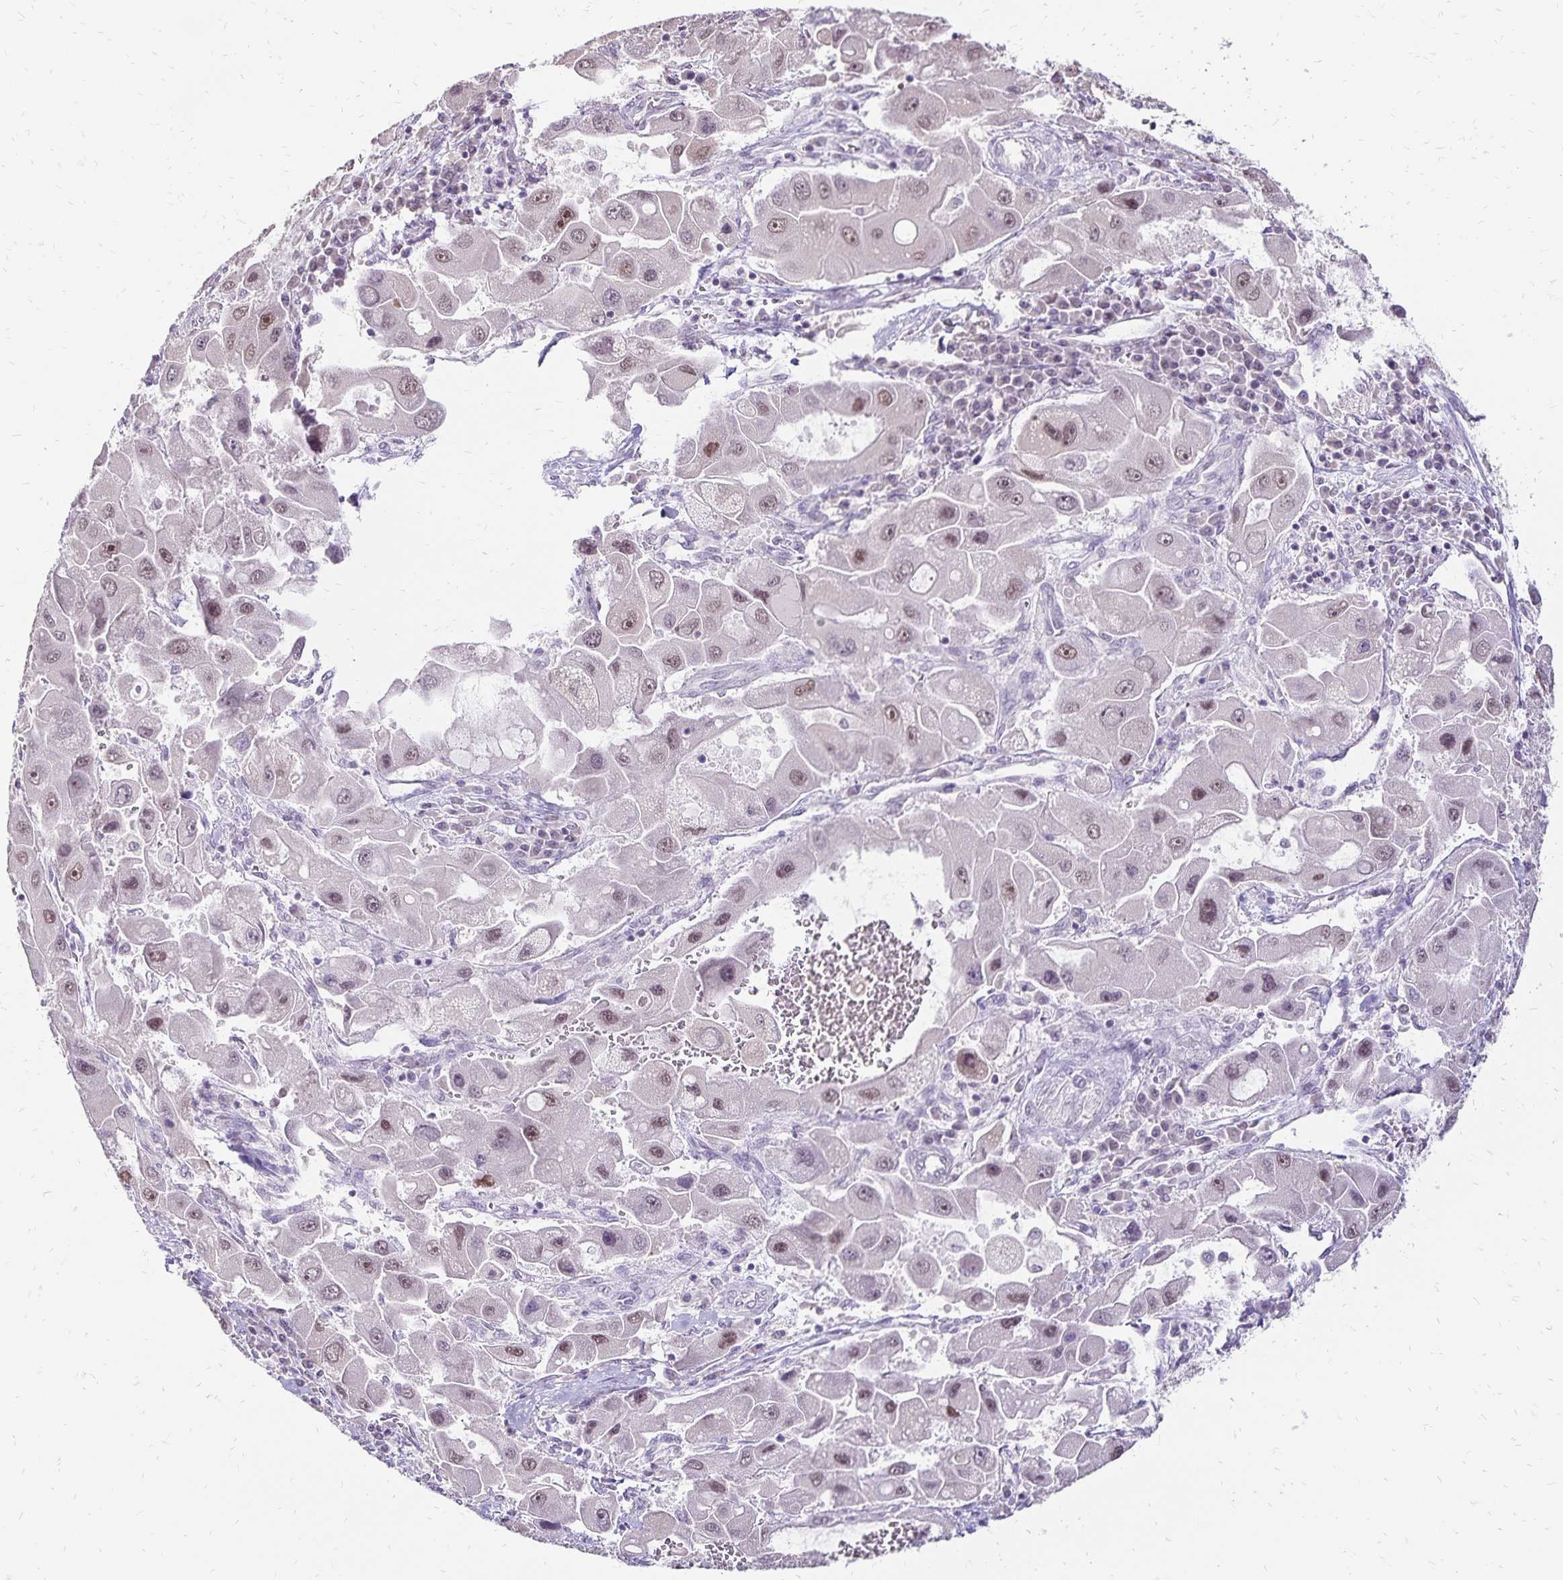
{"staining": {"intensity": "moderate", "quantity": ">75%", "location": "nuclear"}, "tissue": "liver cancer", "cell_type": "Tumor cells", "image_type": "cancer", "snomed": [{"axis": "morphology", "description": "Carcinoma, Hepatocellular, NOS"}, {"axis": "topography", "description": "Liver"}], "caption": "The photomicrograph reveals a brown stain indicating the presence of a protein in the nuclear of tumor cells in liver cancer (hepatocellular carcinoma).", "gene": "POLB", "patient": {"sex": "male", "age": 24}}